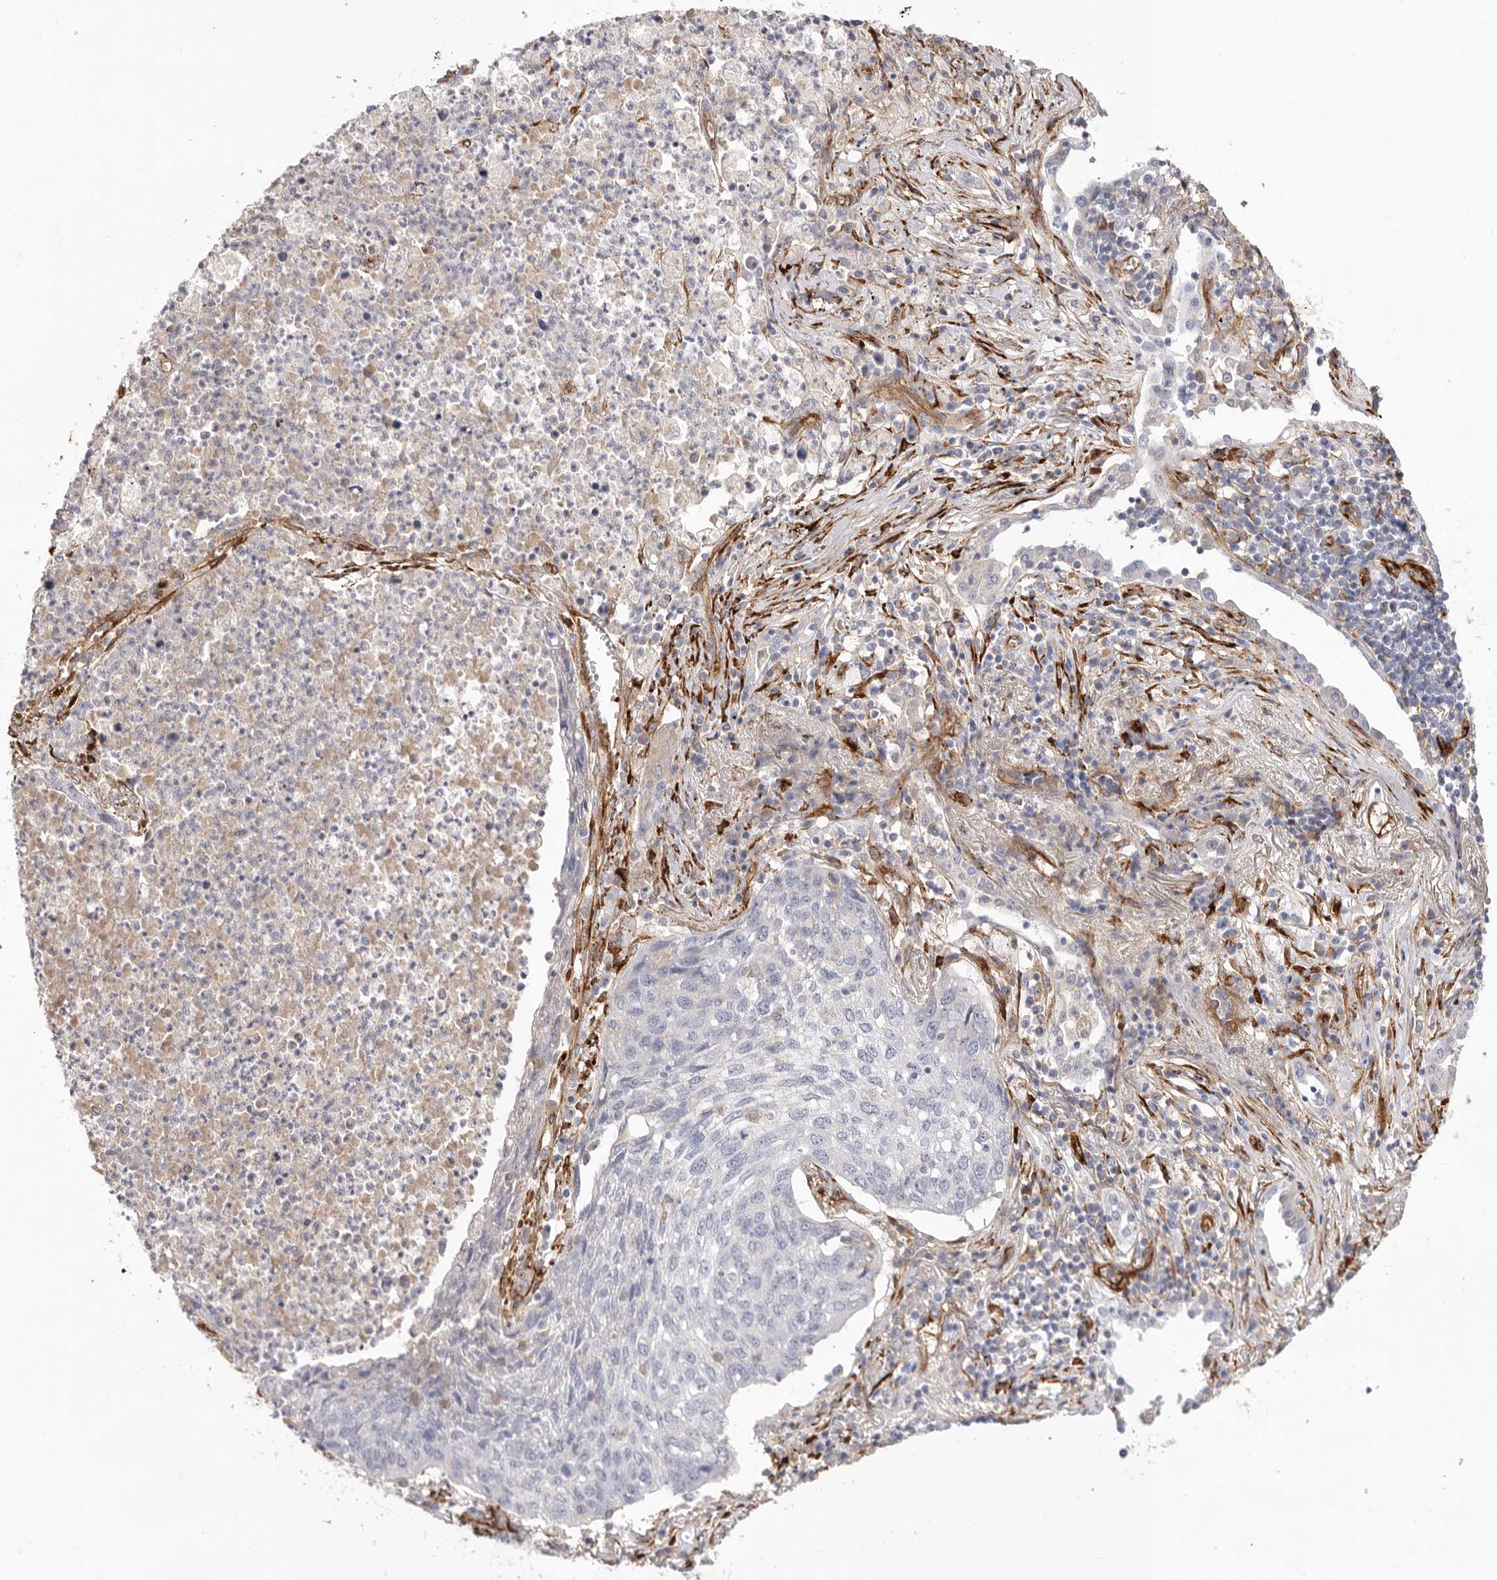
{"staining": {"intensity": "negative", "quantity": "none", "location": "none"}, "tissue": "lung cancer", "cell_type": "Tumor cells", "image_type": "cancer", "snomed": [{"axis": "morphology", "description": "Squamous cell carcinoma, NOS"}, {"axis": "topography", "description": "Lung"}], "caption": "The image displays no significant positivity in tumor cells of lung squamous cell carcinoma. (Immunohistochemistry, brightfield microscopy, high magnification).", "gene": "LRRC66", "patient": {"sex": "female", "age": 63}}